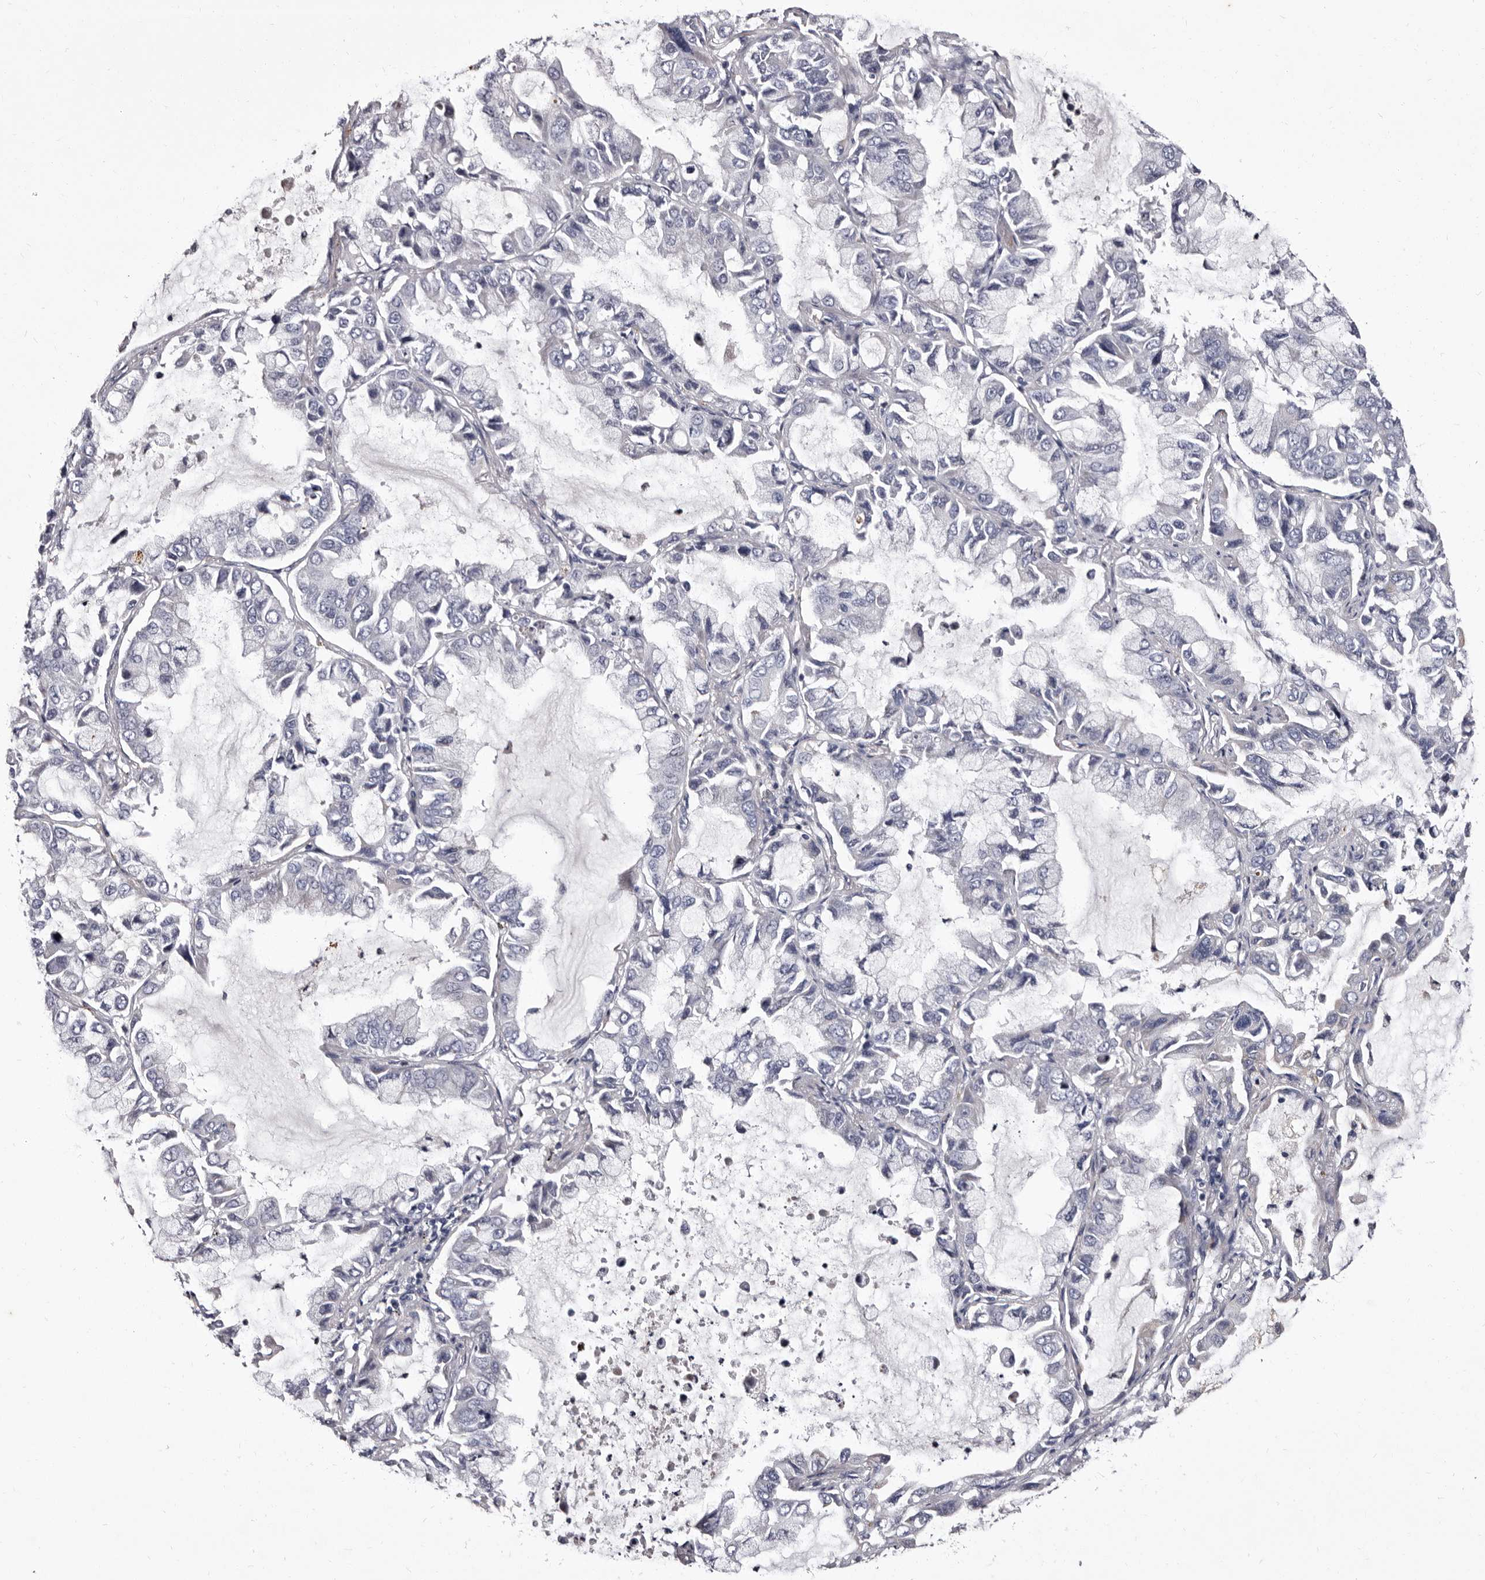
{"staining": {"intensity": "negative", "quantity": "none", "location": "none"}, "tissue": "lung cancer", "cell_type": "Tumor cells", "image_type": "cancer", "snomed": [{"axis": "morphology", "description": "Adenocarcinoma, NOS"}, {"axis": "topography", "description": "Lung"}], "caption": "High power microscopy histopathology image of an immunohistochemistry image of lung cancer (adenocarcinoma), revealing no significant expression in tumor cells.", "gene": "AUNIP", "patient": {"sex": "male", "age": 64}}